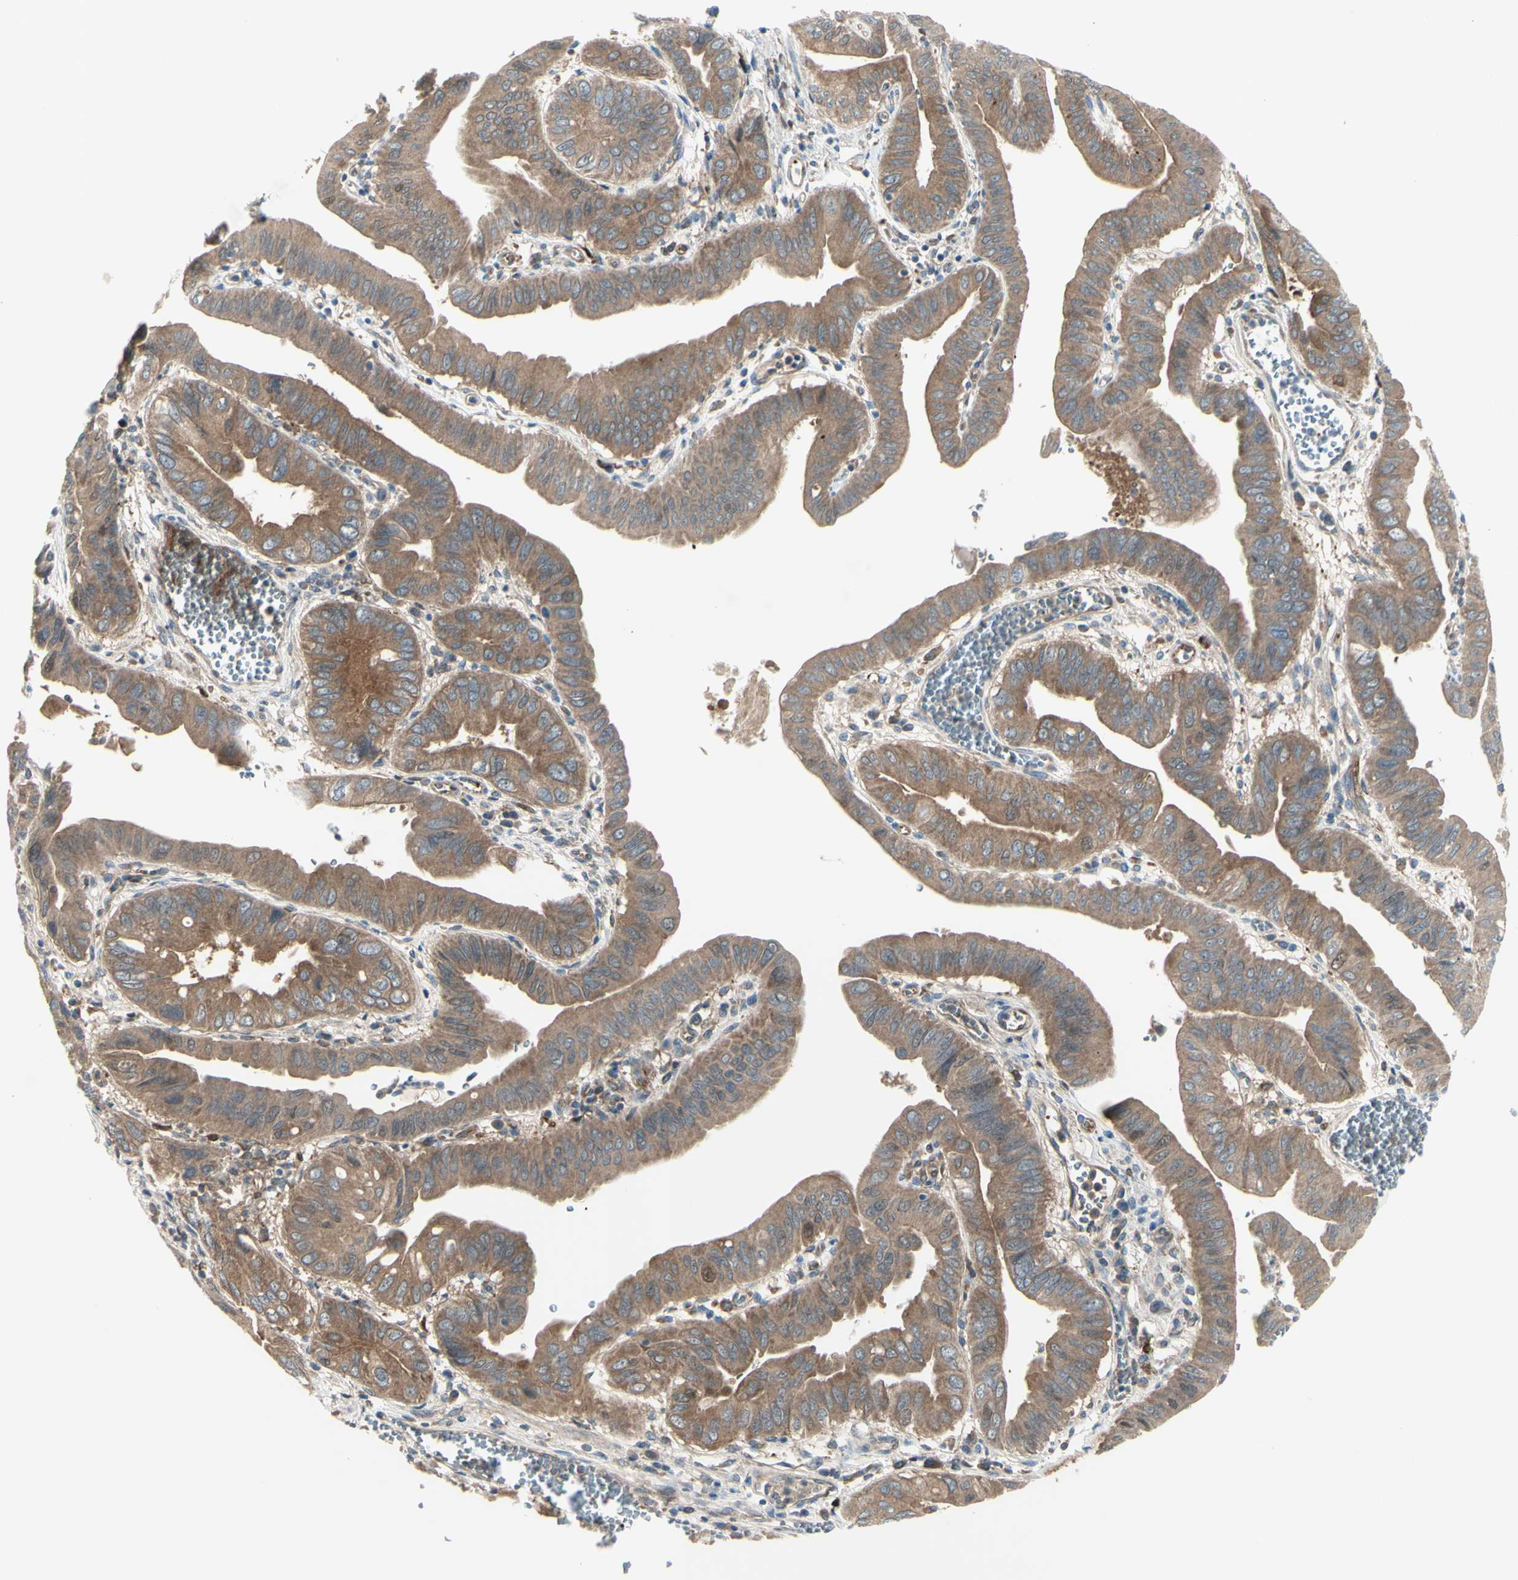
{"staining": {"intensity": "moderate", "quantity": ">75%", "location": "cytoplasmic/membranous"}, "tissue": "pancreatic cancer", "cell_type": "Tumor cells", "image_type": "cancer", "snomed": [{"axis": "morphology", "description": "Normal tissue, NOS"}, {"axis": "topography", "description": "Lymph node"}], "caption": "IHC photomicrograph of human pancreatic cancer stained for a protein (brown), which reveals medium levels of moderate cytoplasmic/membranous positivity in approximately >75% of tumor cells.", "gene": "IGSF9B", "patient": {"sex": "male", "age": 50}}